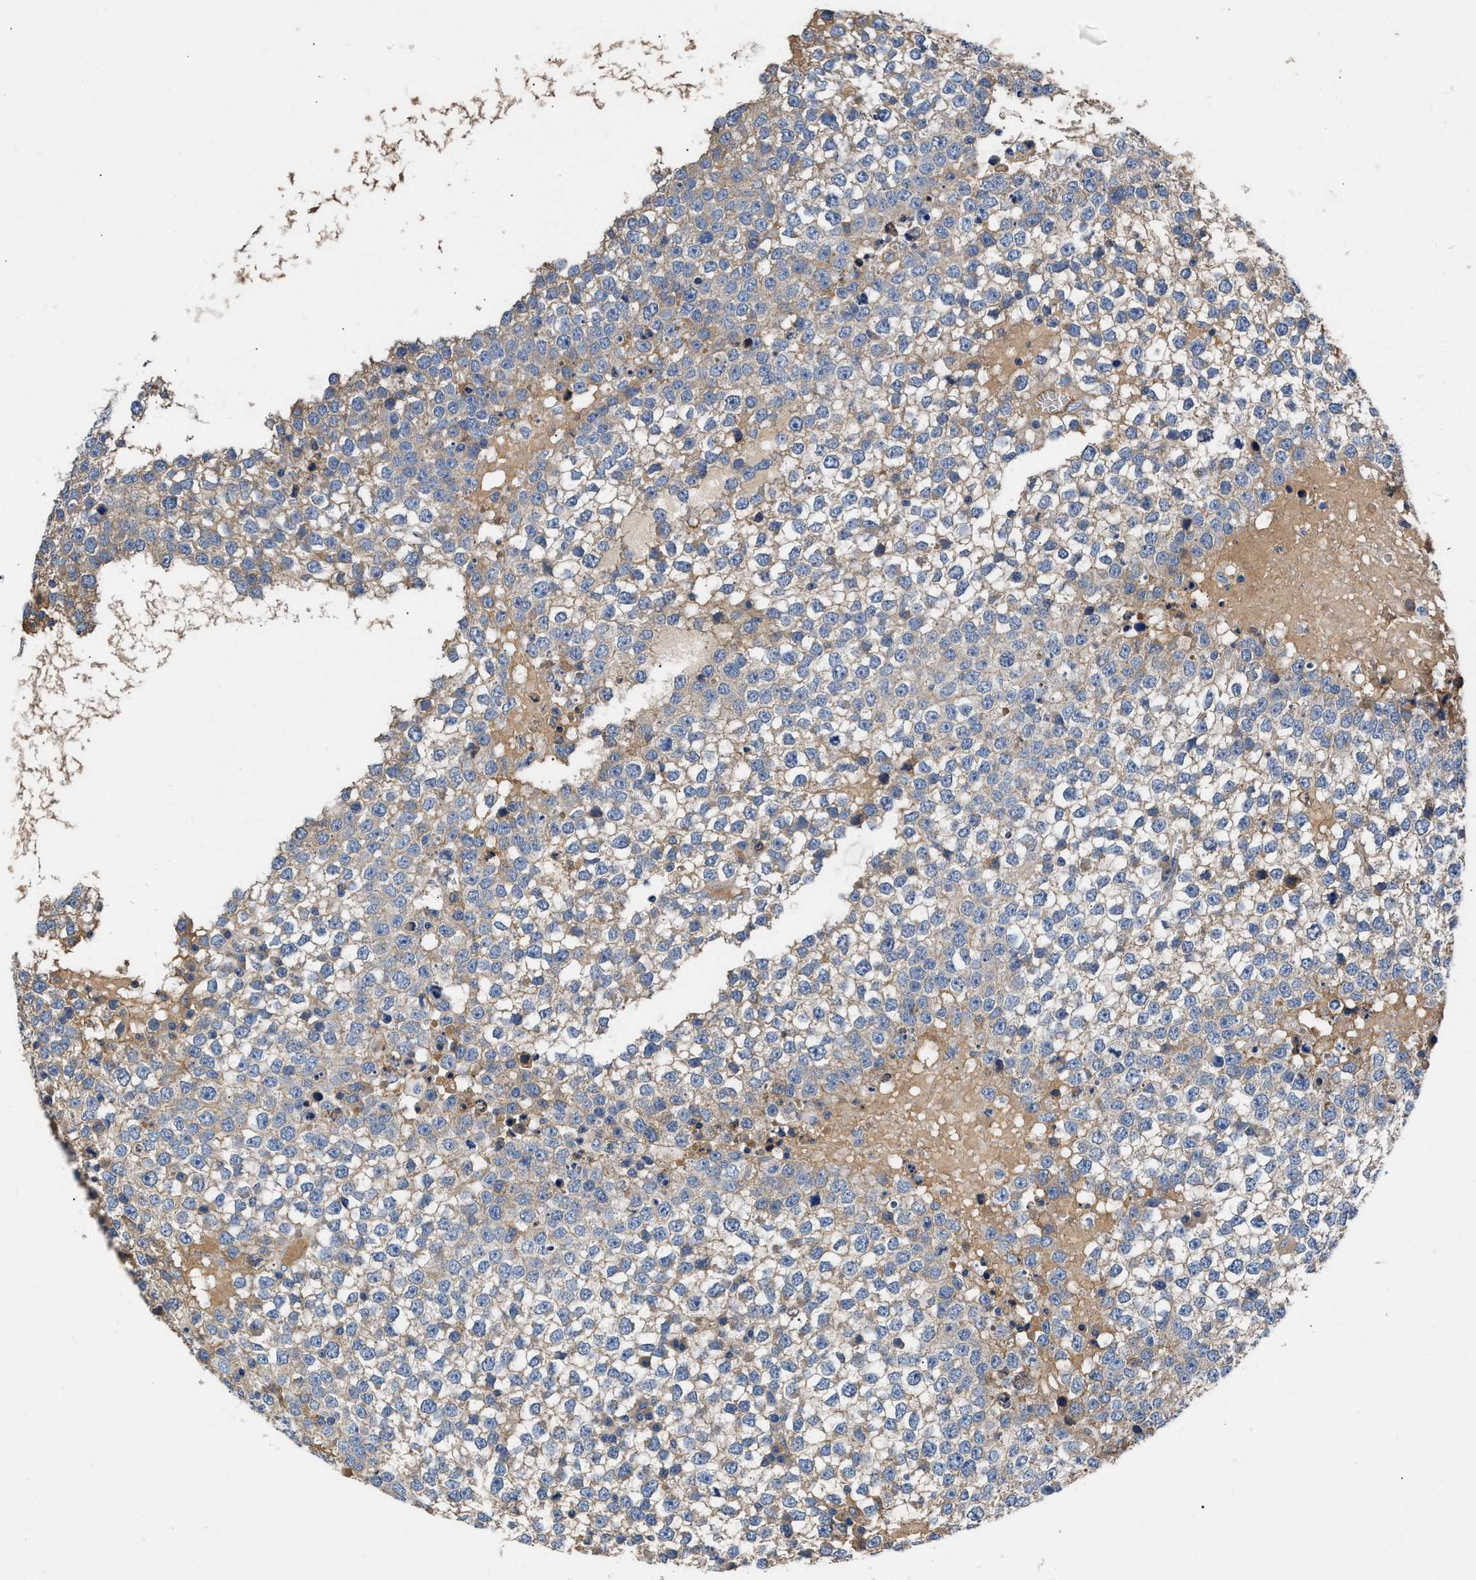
{"staining": {"intensity": "weak", "quantity": "<25%", "location": "cytoplasmic/membranous"}, "tissue": "testis cancer", "cell_type": "Tumor cells", "image_type": "cancer", "snomed": [{"axis": "morphology", "description": "Seminoma, NOS"}, {"axis": "topography", "description": "Testis"}], "caption": "IHC of testis seminoma displays no expression in tumor cells.", "gene": "CCDC171", "patient": {"sex": "male", "age": 65}}